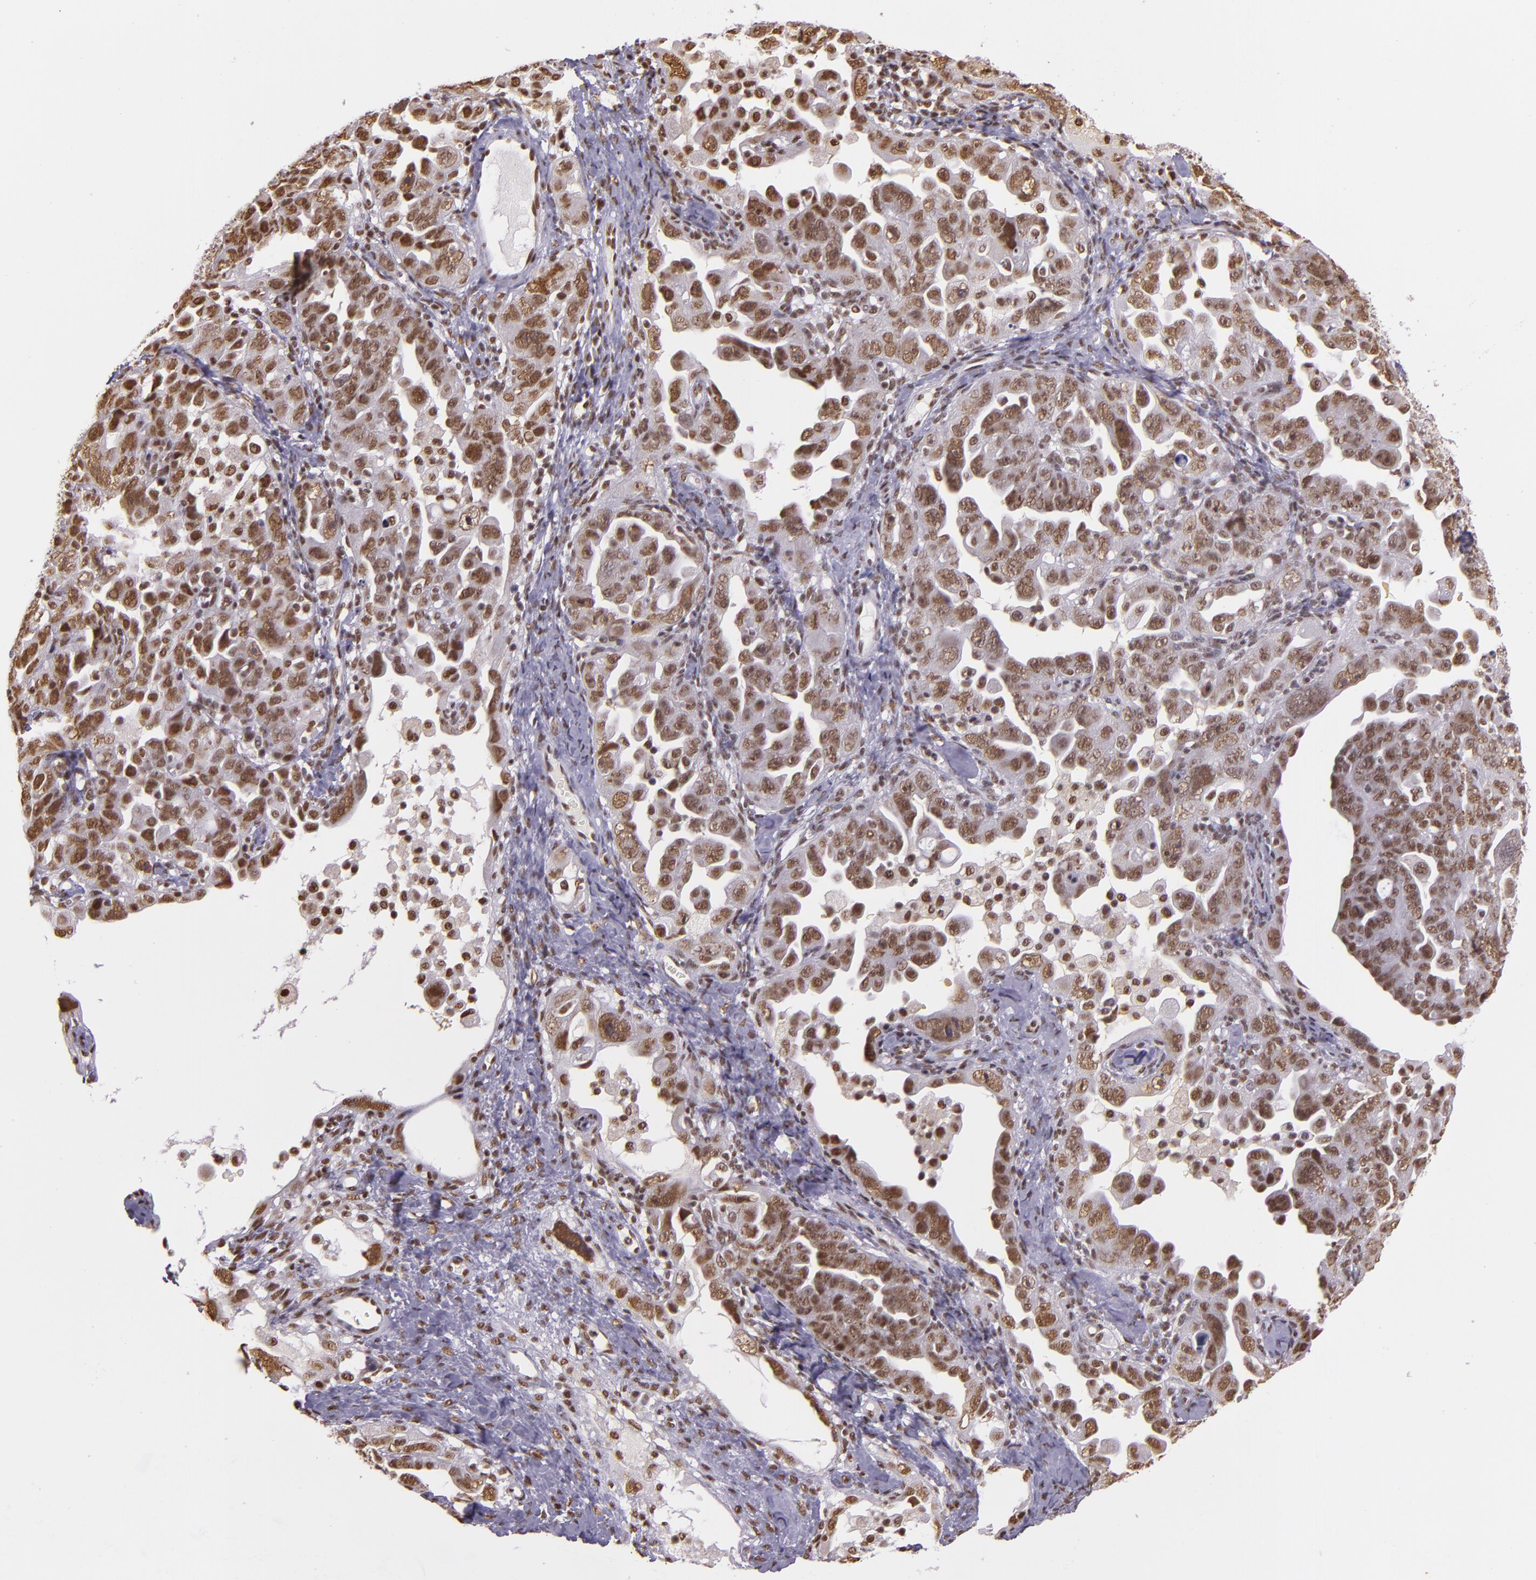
{"staining": {"intensity": "moderate", "quantity": ">75%", "location": "nuclear"}, "tissue": "ovarian cancer", "cell_type": "Tumor cells", "image_type": "cancer", "snomed": [{"axis": "morphology", "description": "Cystadenocarcinoma, serous, NOS"}, {"axis": "topography", "description": "Ovary"}], "caption": "Immunohistochemistry (IHC) photomicrograph of human ovarian cancer (serous cystadenocarcinoma) stained for a protein (brown), which demonstrates medium levels of moderate nuclear positivity in about >75% of tumor cells.", "gene": "USF1", "patient": {"sex": "female", "age": 66}}